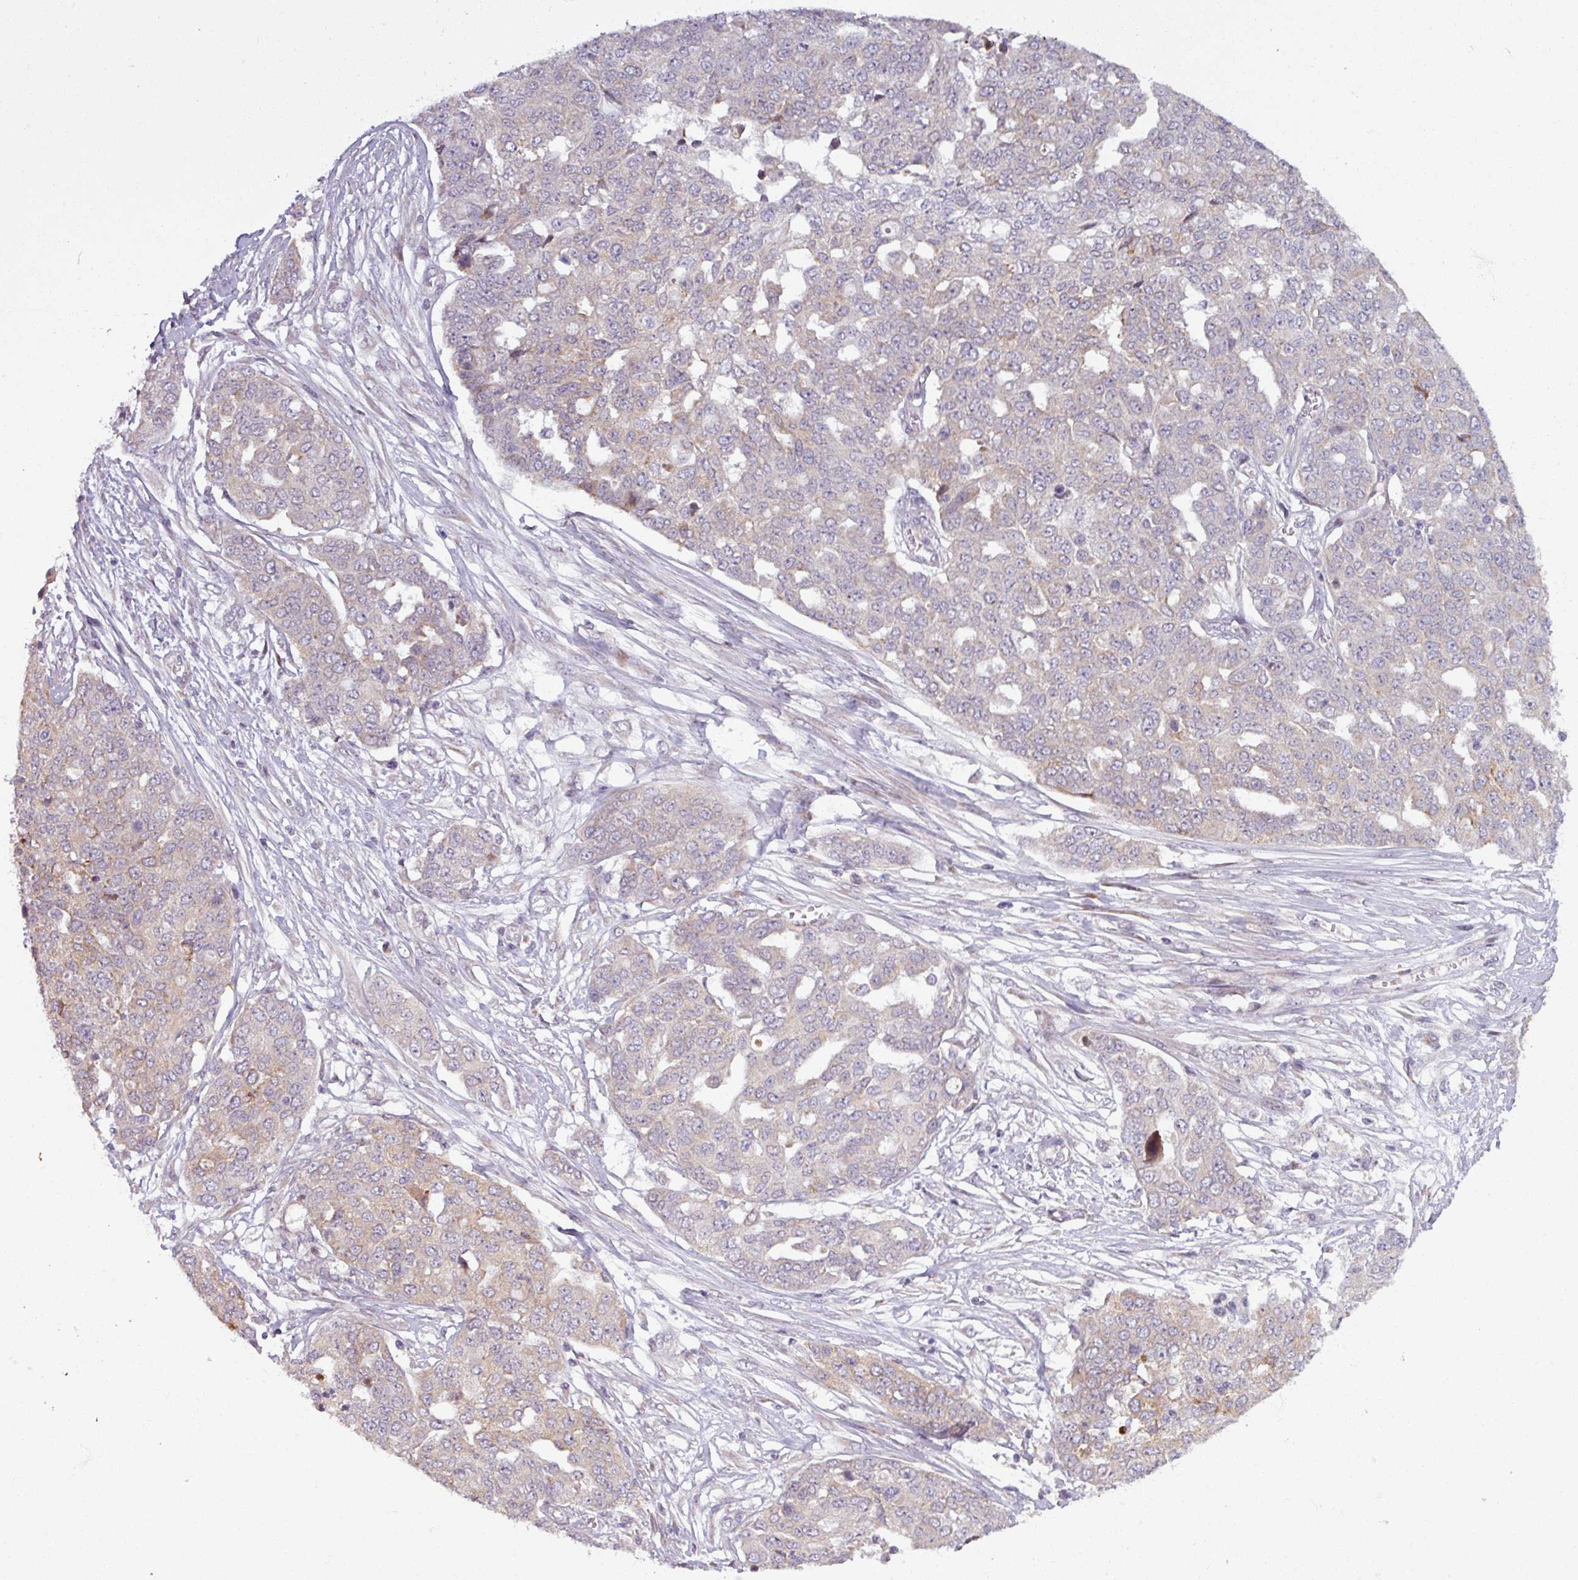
{"staining": {"intensity": "negative", "quantity": "none", "location": "none"}, "tissue": "ovarian cancer", "cell_type": "Tumor cells", "image_type": "cancer", "snomed": [{"axis": "morphology", "description": "Cystadenocarcinoma, serous, NOS"}, {"axis": "topography", "description": "Soft tissue"}, {"axis": "topography", "description": "Ovary"}], "caption": "Image shows no protein staining in tumor cells of ovarian cancer tissue.", "gene": "OGFOD3", "patient": {"sex": "female", "age": 57}}